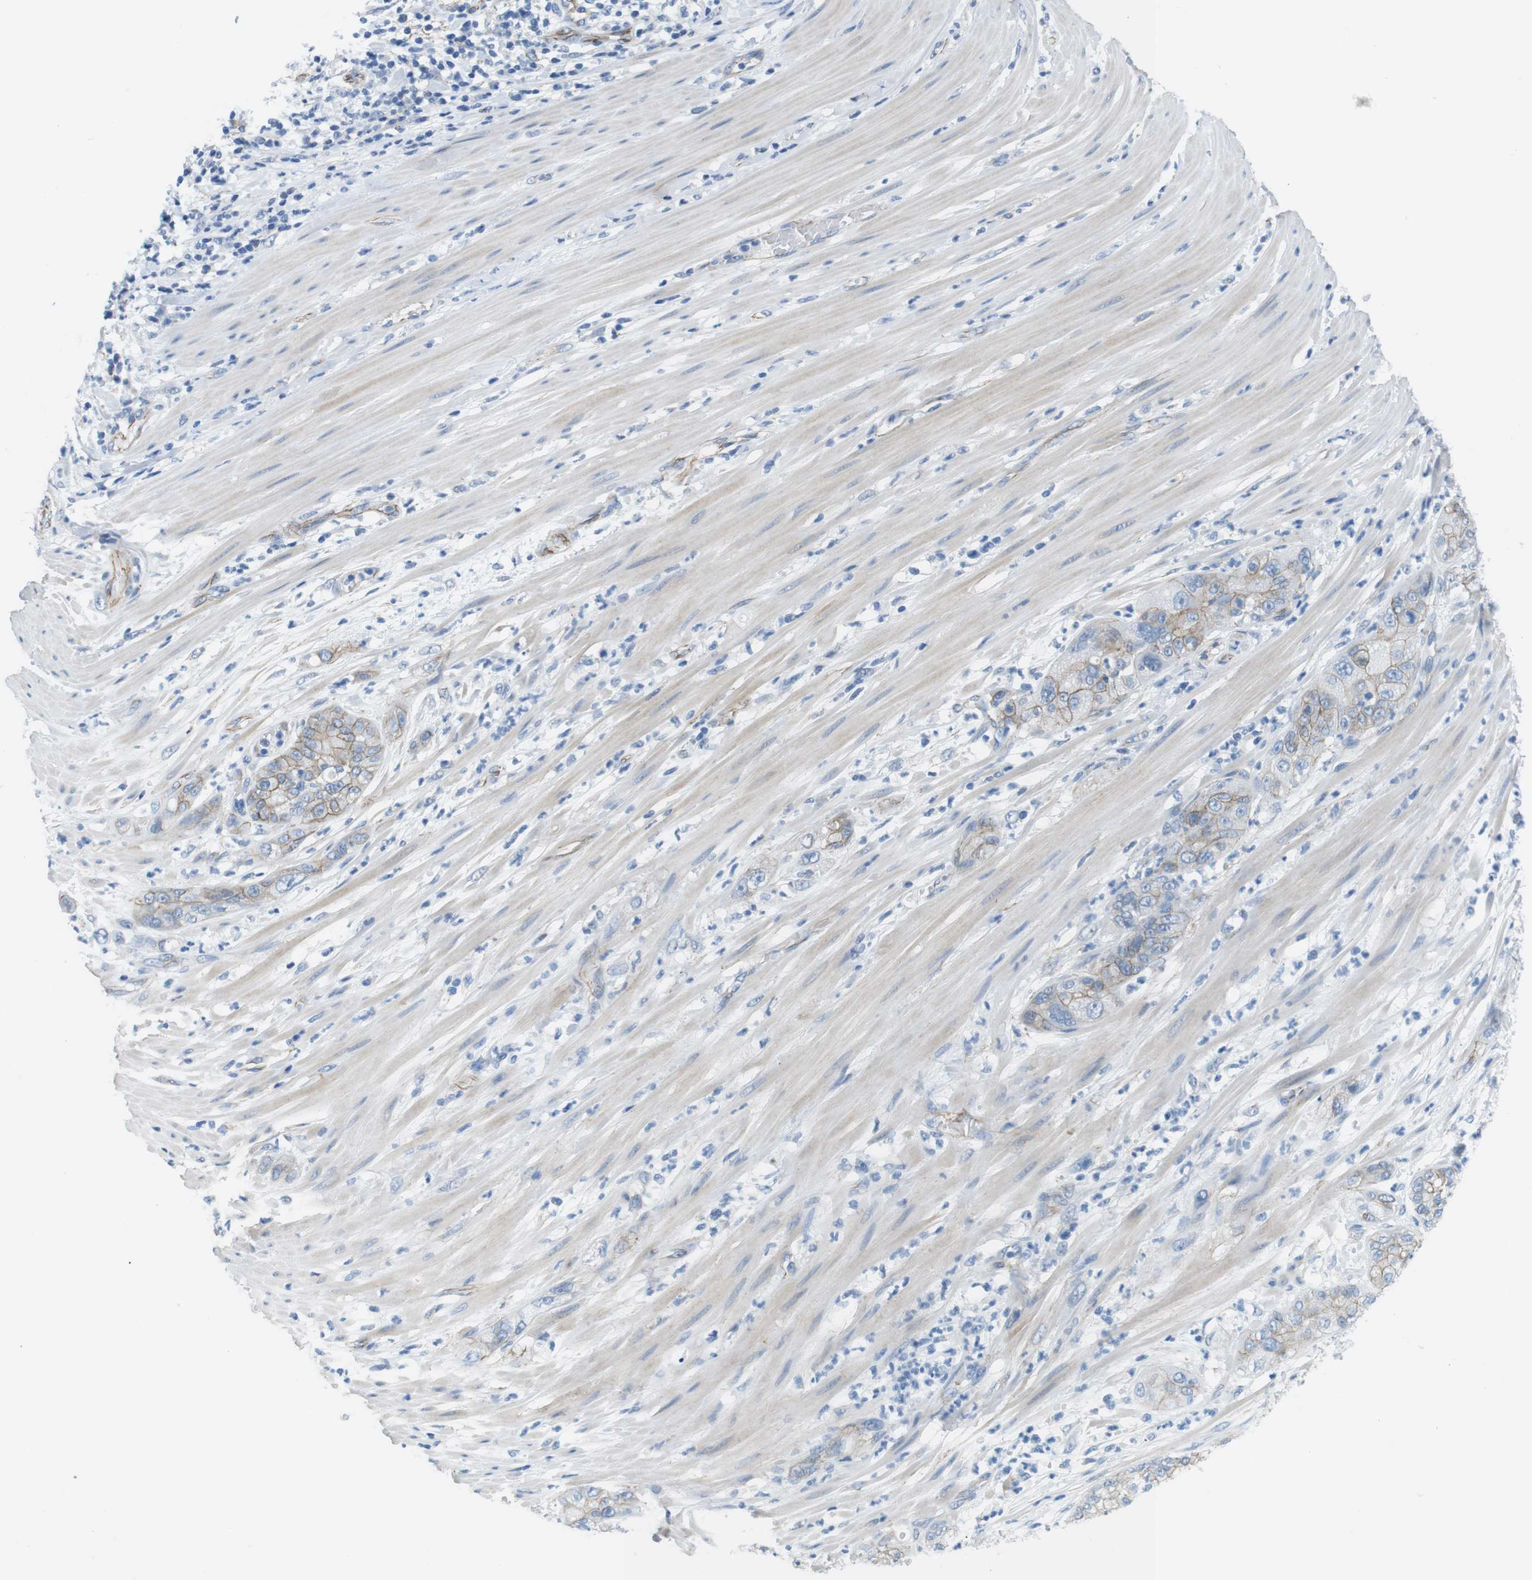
{"staining": {"intensity": "weak", "quantity": ">75%", "location": "cytoplasmic/membranous"}, "tissue": "pancreatic cancer", "cell_type": "Tumor cells", "image_type": "cancer", "snomed": [{"axis": "morphology", "description": "Adenocarcinoma, NOS"}, {"axis": "topography", "description": "Pancreas"}], "caption": "The micrograph displays immunohistochemical staining of pancreatic cancer. There is weak cytoplasmic/membranous expression is seen in approximately >75% of tumor cells.", "gene": "SLC6A6", "patient": {"sex": "female", "age": 78}}